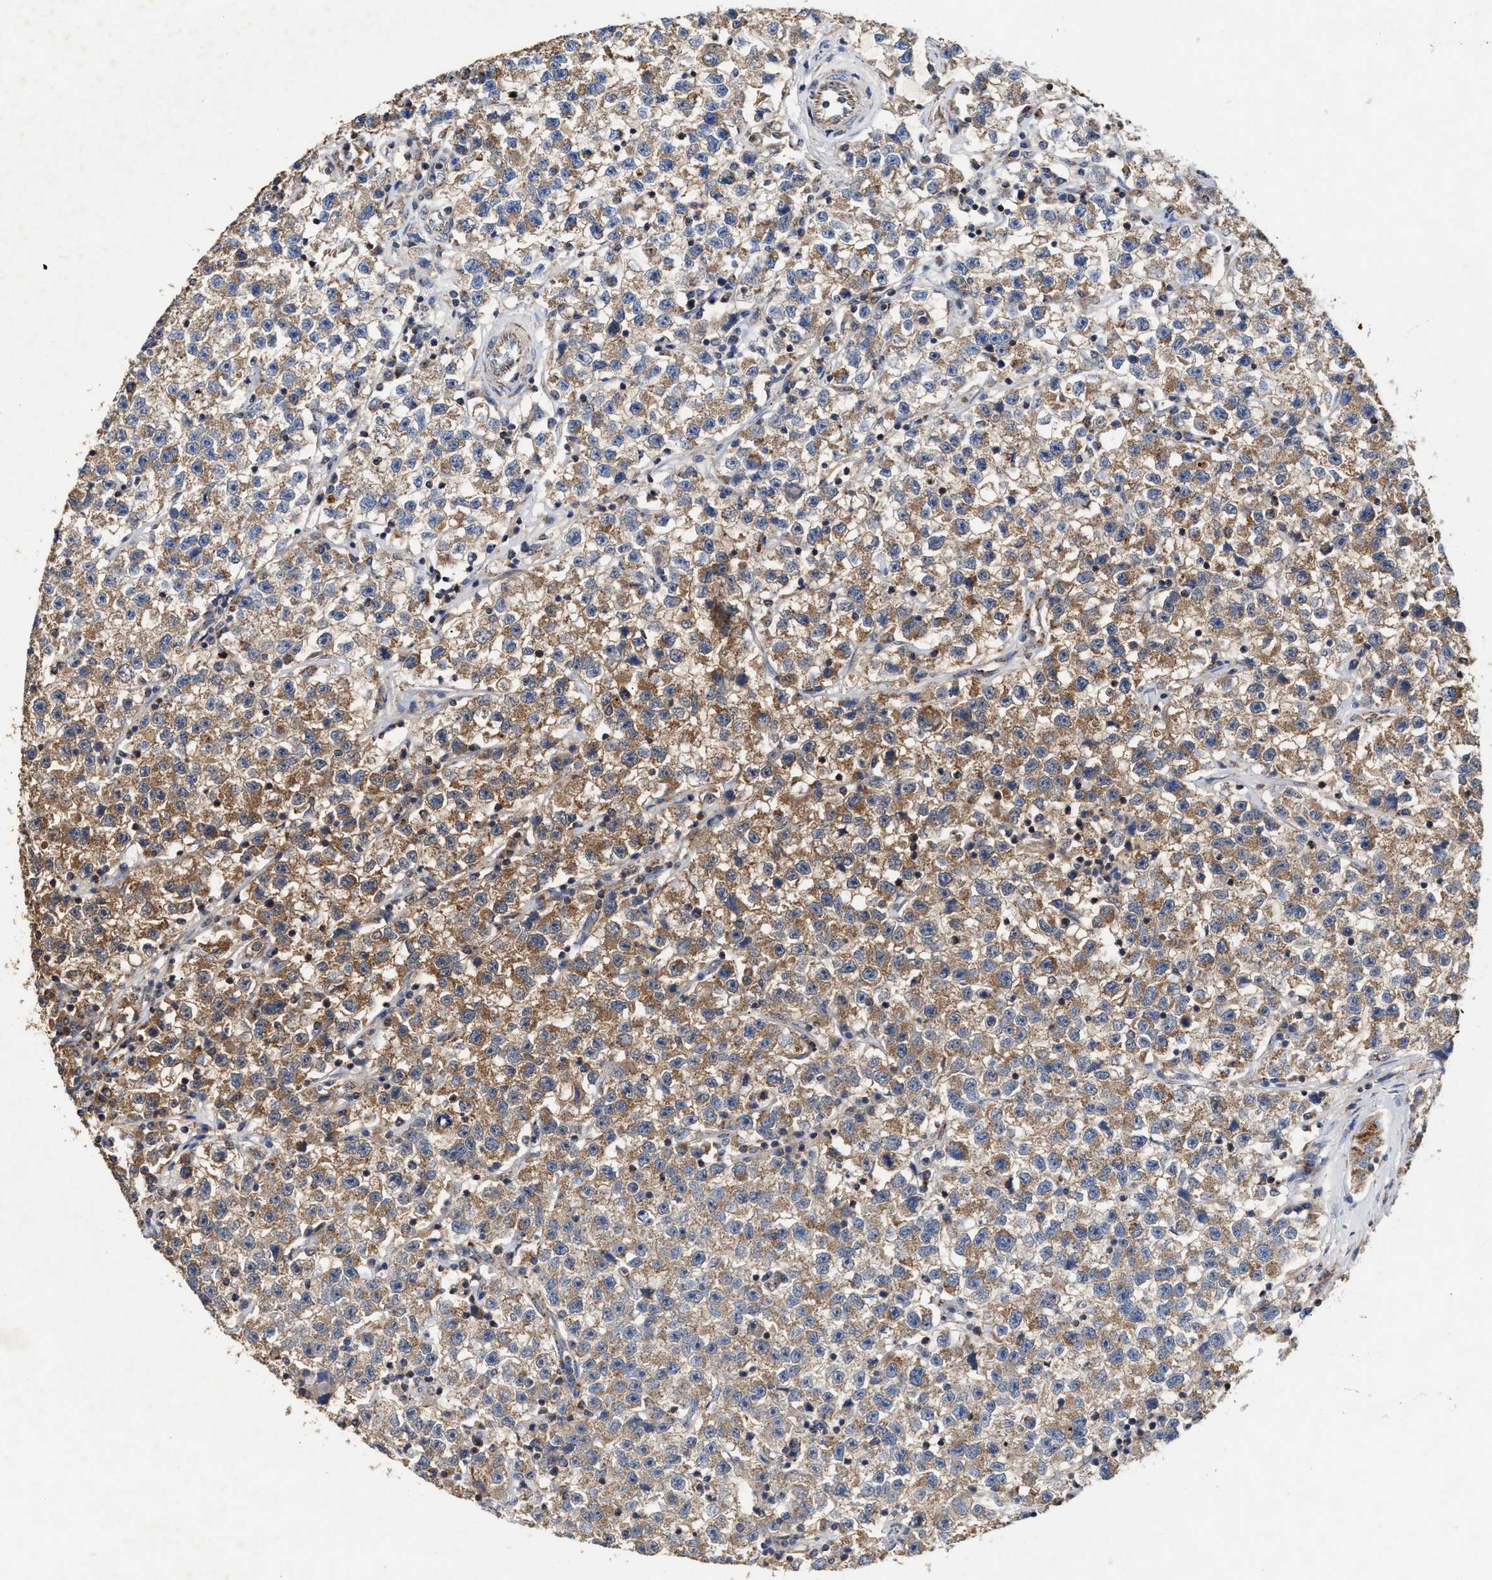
{"staining": {"intensity": "moderate", "quantity": ">75%", "location": "cytoplasmic/membranous"}, "tissue": "testis cancer", "cell_type": "Tumor cells", "image_type": "cancer", "snomed": [{"axis": "morphology", "description": "Seminoma, NOS"}, {"axis": "topography", "description": "Testis"}], "caption": "Protein staining reveals moderate cytoplasmic/membranous staining in approximately >75% of tumor cells in testis cancer (seminoma).", "gene": "MECR", "patient": {"sex": "male", "age": 22}}